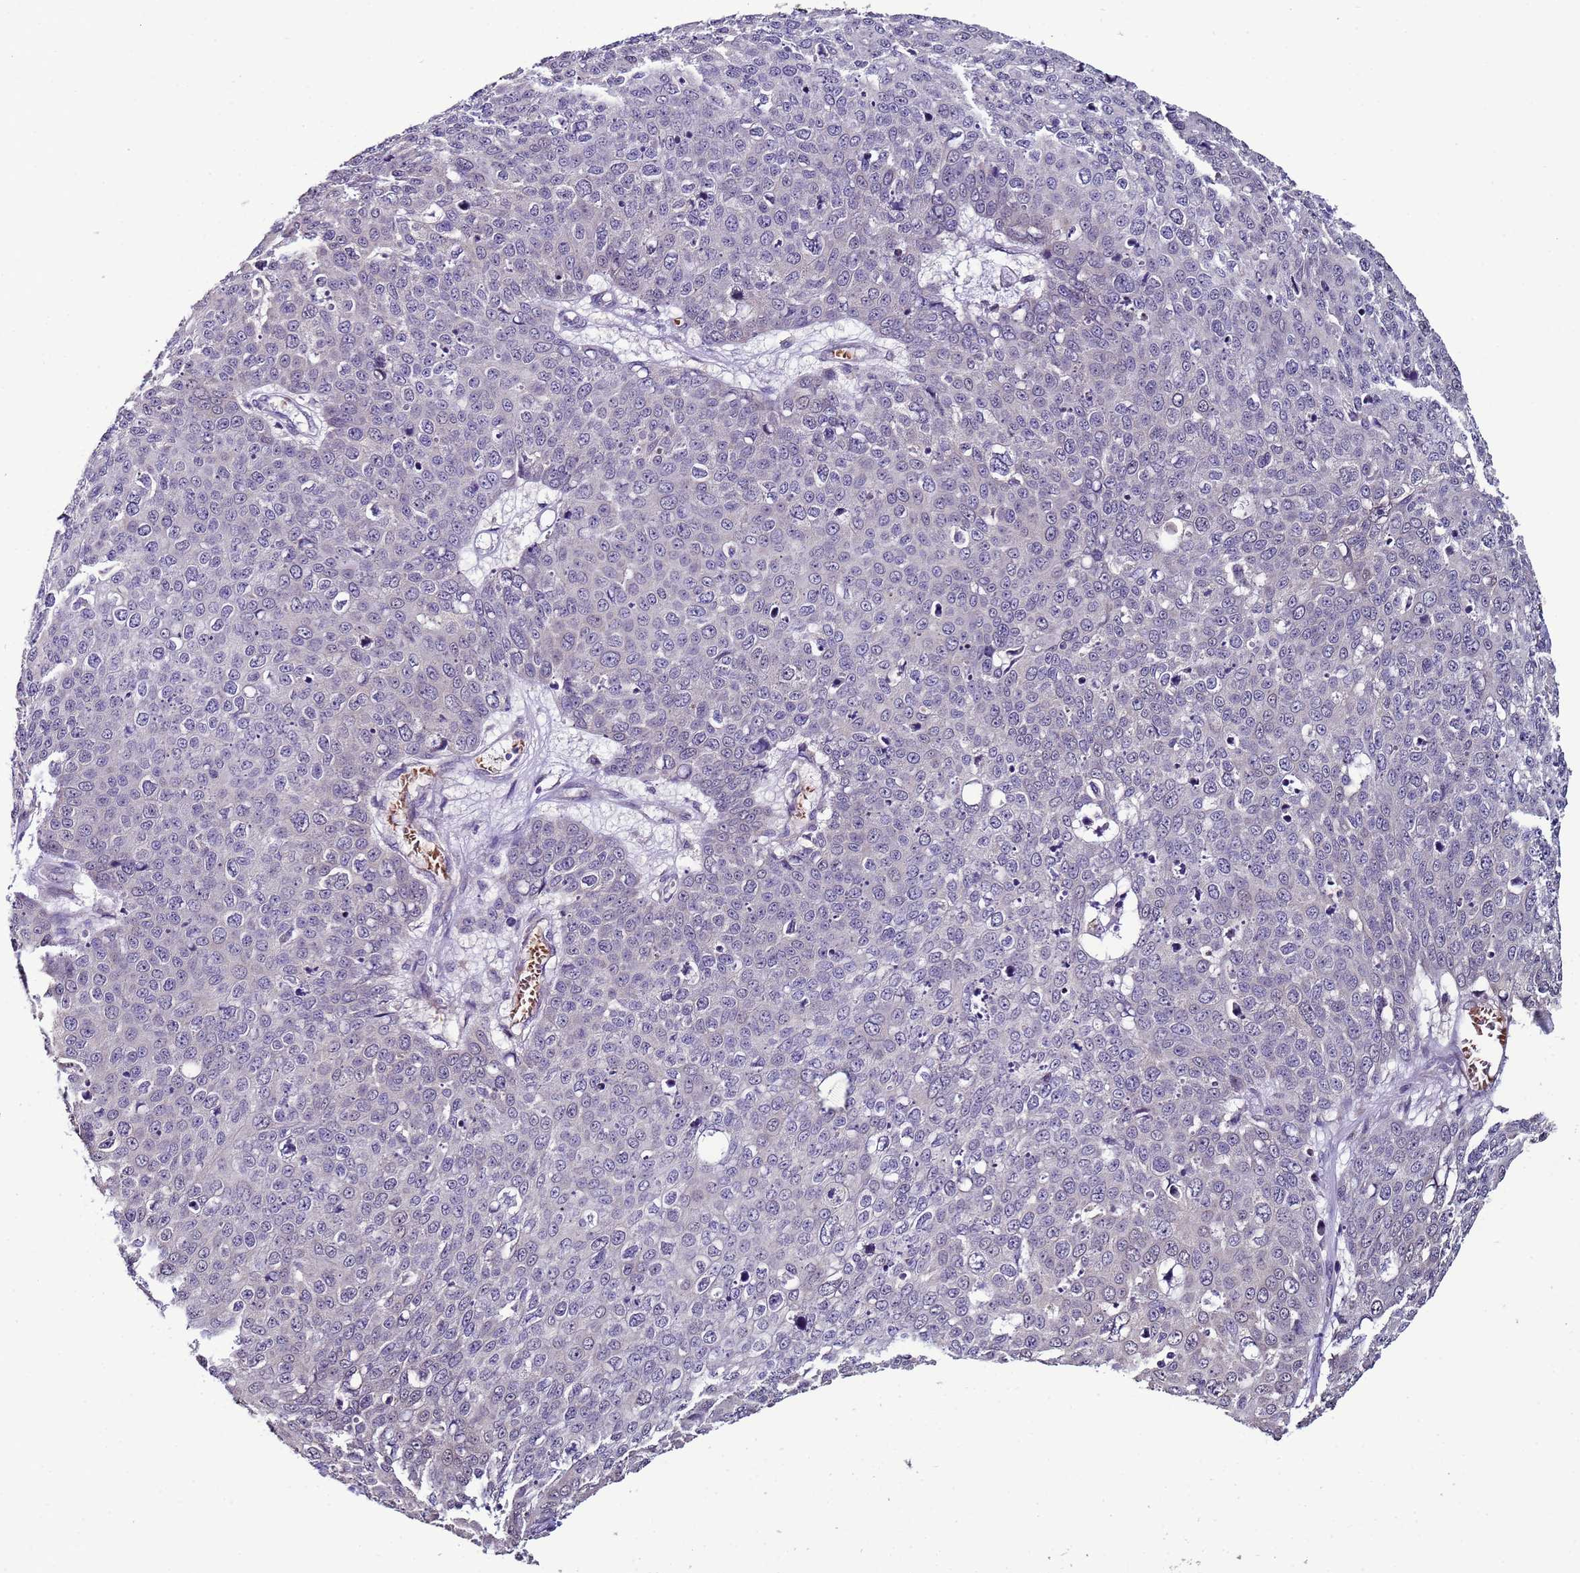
{"staining": {"intensity": "negative", "quantity": "none", "location": "none"}, "tissue": "skin cancer", "cell_type": "Tumor cells", "image_type": "cancer", "snomed": [{"axis": "morphology", "description": "Squamous cell carcinoma, NOS"}, {"axis": "topography", "description": "Skin"}], "caption": "This is a photomicrograph of IHC staining of squamous cell carcinoma (skin), which shows no staining in tumor cells.", "gene": "CLHC1", "patient": {"sex": "male", "age": 71}}